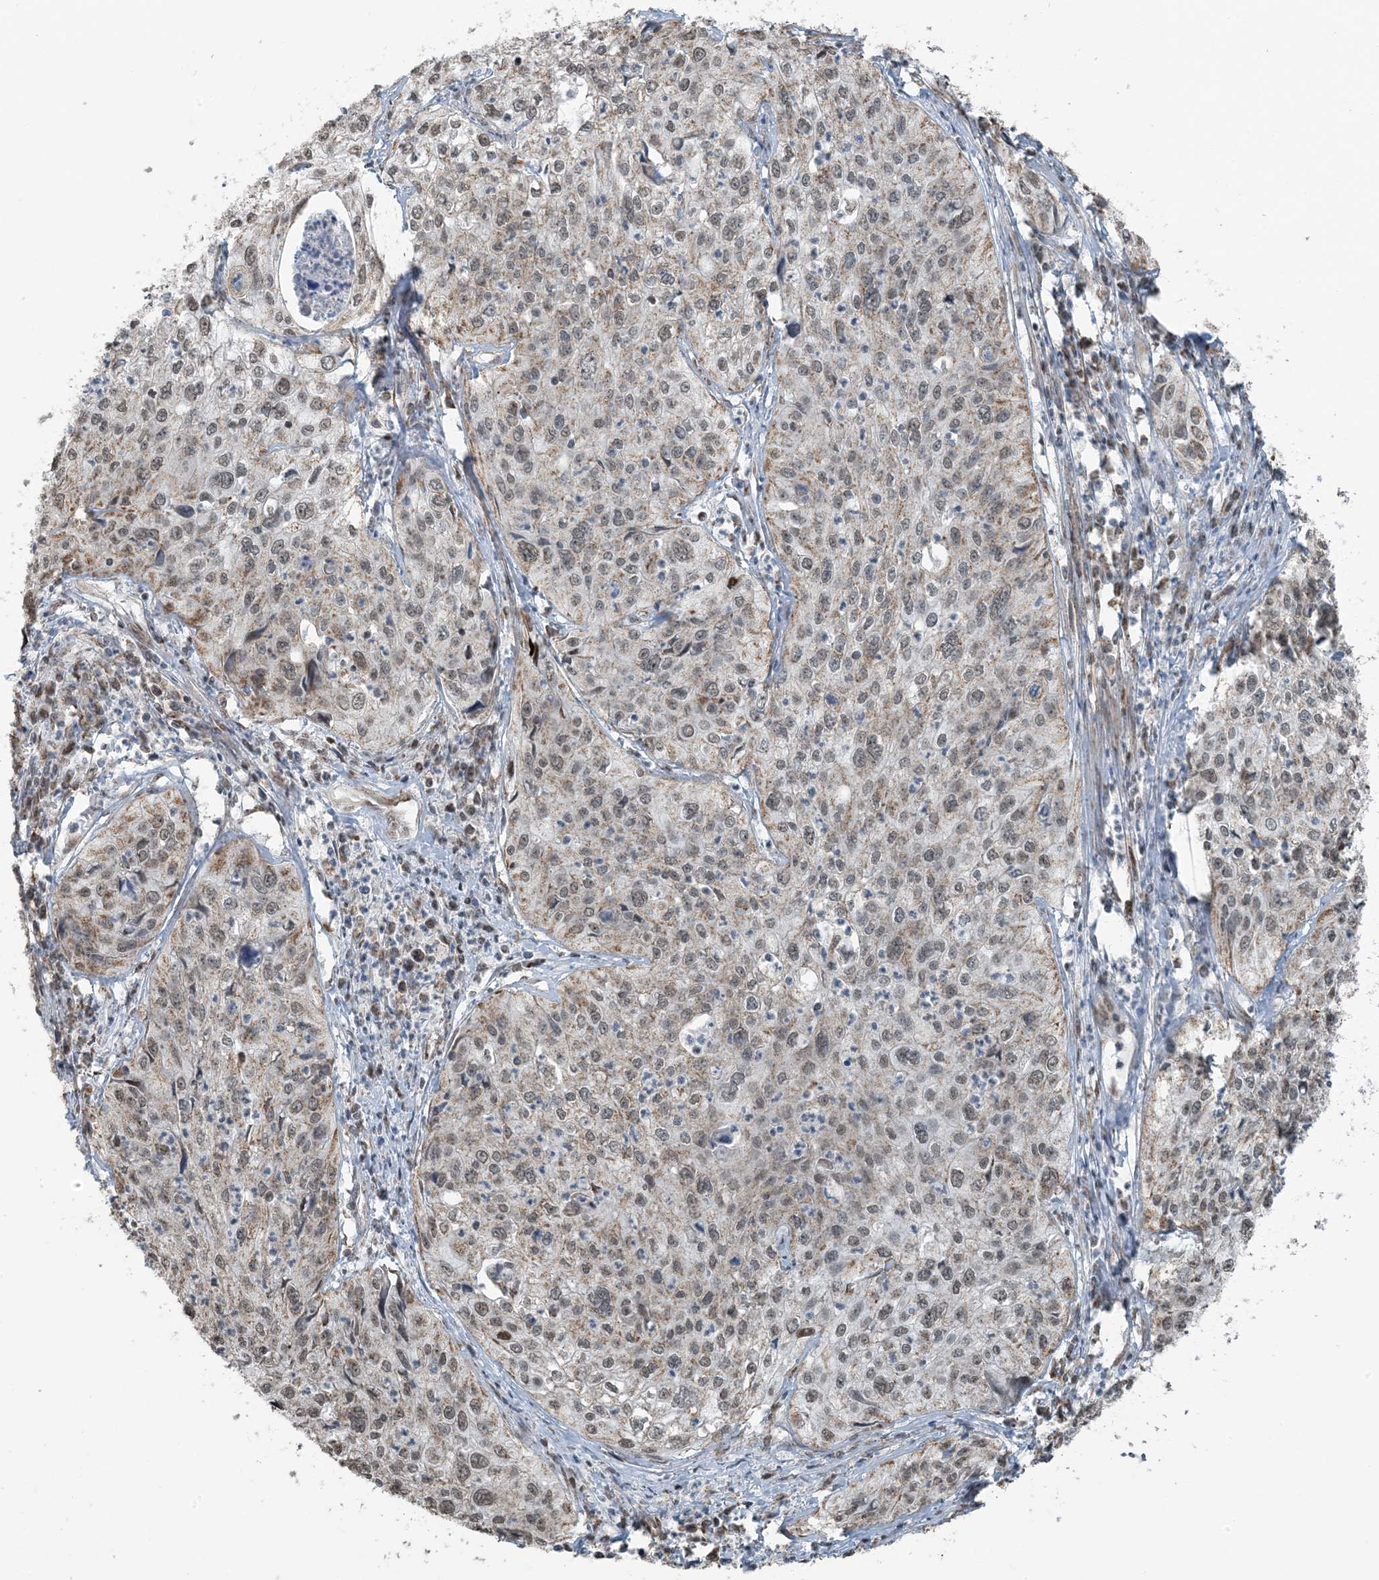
{"staining": {"intensity": "weak", "quantity": "25%-75%", "location": "cytoplasmic/membranous,nuclear"}, "tissue": "cervical cancer", "cell_type": "Tumor cells", "image_type": "cancer", "snomed": [{"axis": "morphology", "description": "Squamous cell carcinoma, NOS"}, {"axis": "topography", "description": "Cervix"}], "caption": "This photomicrograph demonstrates squamous cell carcinoma (cervical) stained with IHC to label a protein in brown. The cytoplasmic/membranous and nuclear of tumor cells show weak positivity for the protein. Nuclei are counter-stained blue.", "gene": "PILRB", "patient": {"sex": "female", "age": 31}}